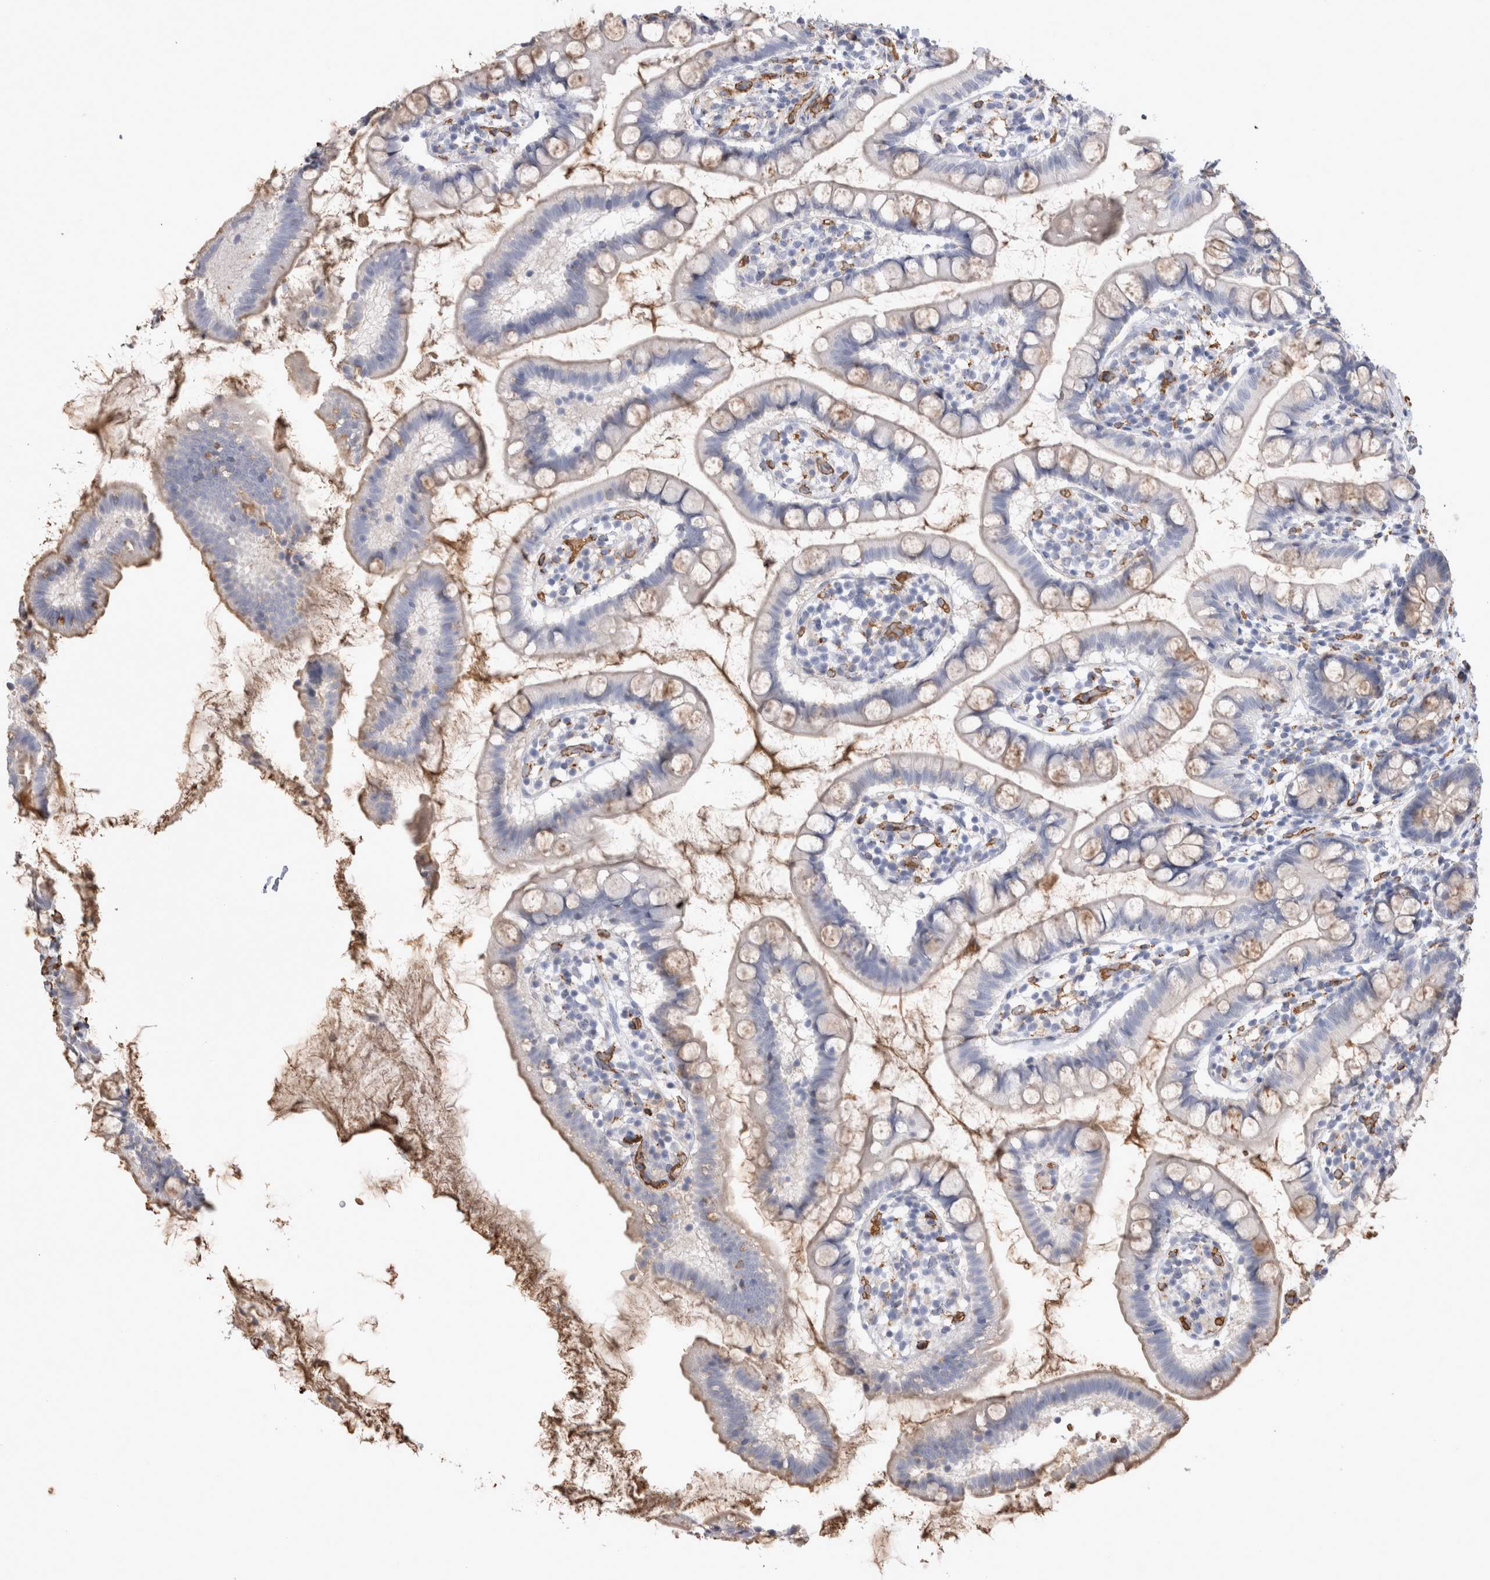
{"staining": {"intensity": "moderate", "quantity": "25%-75%", "location": "cytoplasmic/membranous"}, "tissue": "small intestine", "cell_type": "Glandular cells", "image_type": "normal", "snomed": [{"axis": "morphology", "description": "Normal tissue, NOS"}, {"axis": "topography", "description": "Small intestine"}], "caption": "This micrograph exhibits immunohistochemistry staining of unremarkable human small intestine, with medium moderate cytoplasmic/membranous staining in approximately 25%-75% of glandular cells.", "gene": "IL17RC", "patient": {"sex": "female", "age": 84}}